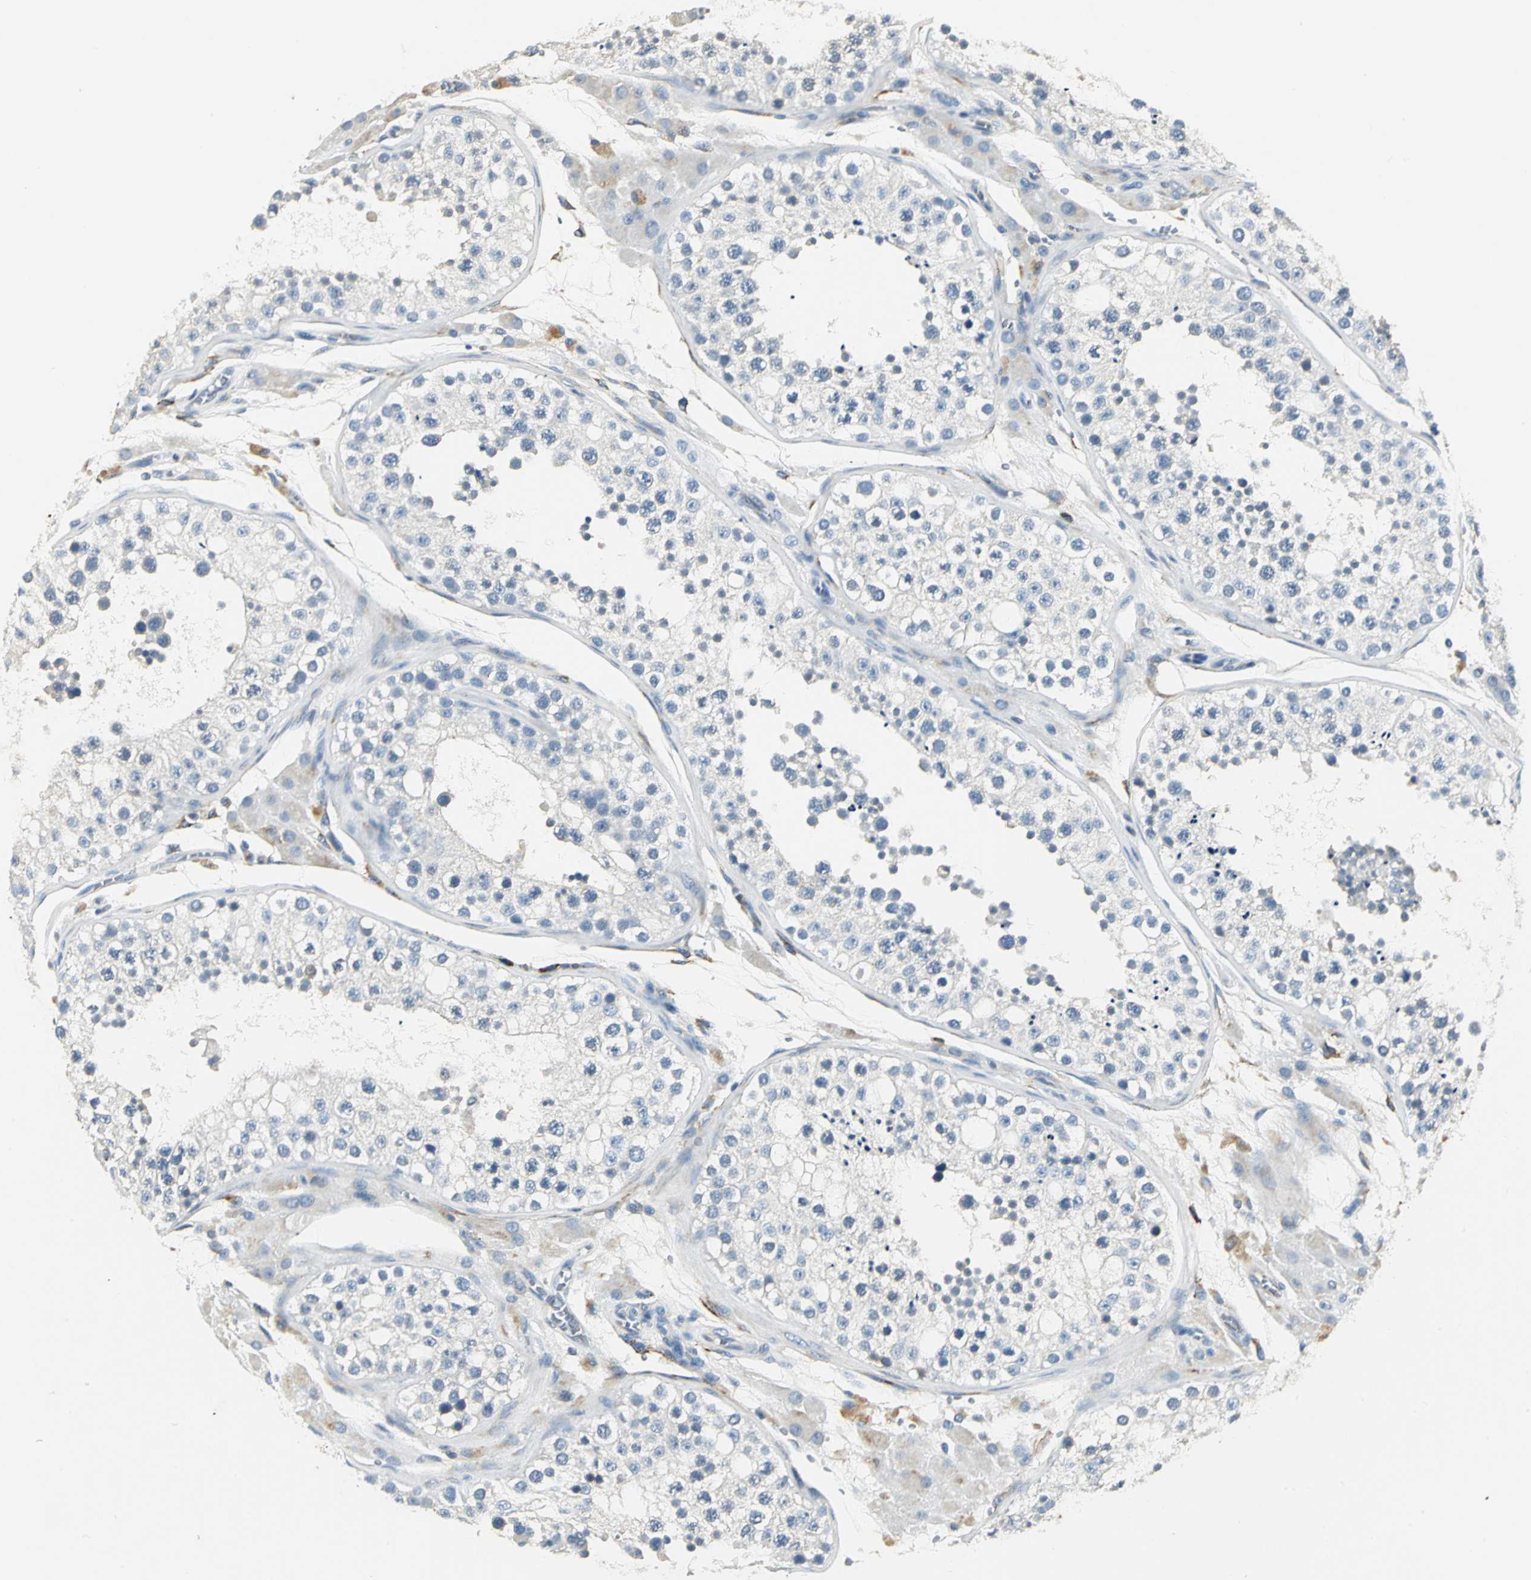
{"staining": {"intensity": "negative", "quantity": "none", "location": "none"}, "tissue": "testis", "cell_type": "Cells in seminiferous ducts", "image_type": "normal", "snomed": [{"axis": "morphology", "description": "Normal tissue, NOS"}, {"axis": "topography", "description": "Testis"}], "caption": "A high-resolution photomicrograph shows immunohistochemistry staining of benign testis, which displays no significant expression in cells in seminiferous ducts.", "gene": "B3GNT2", "patient": {"sex": "male", "age": 26}}